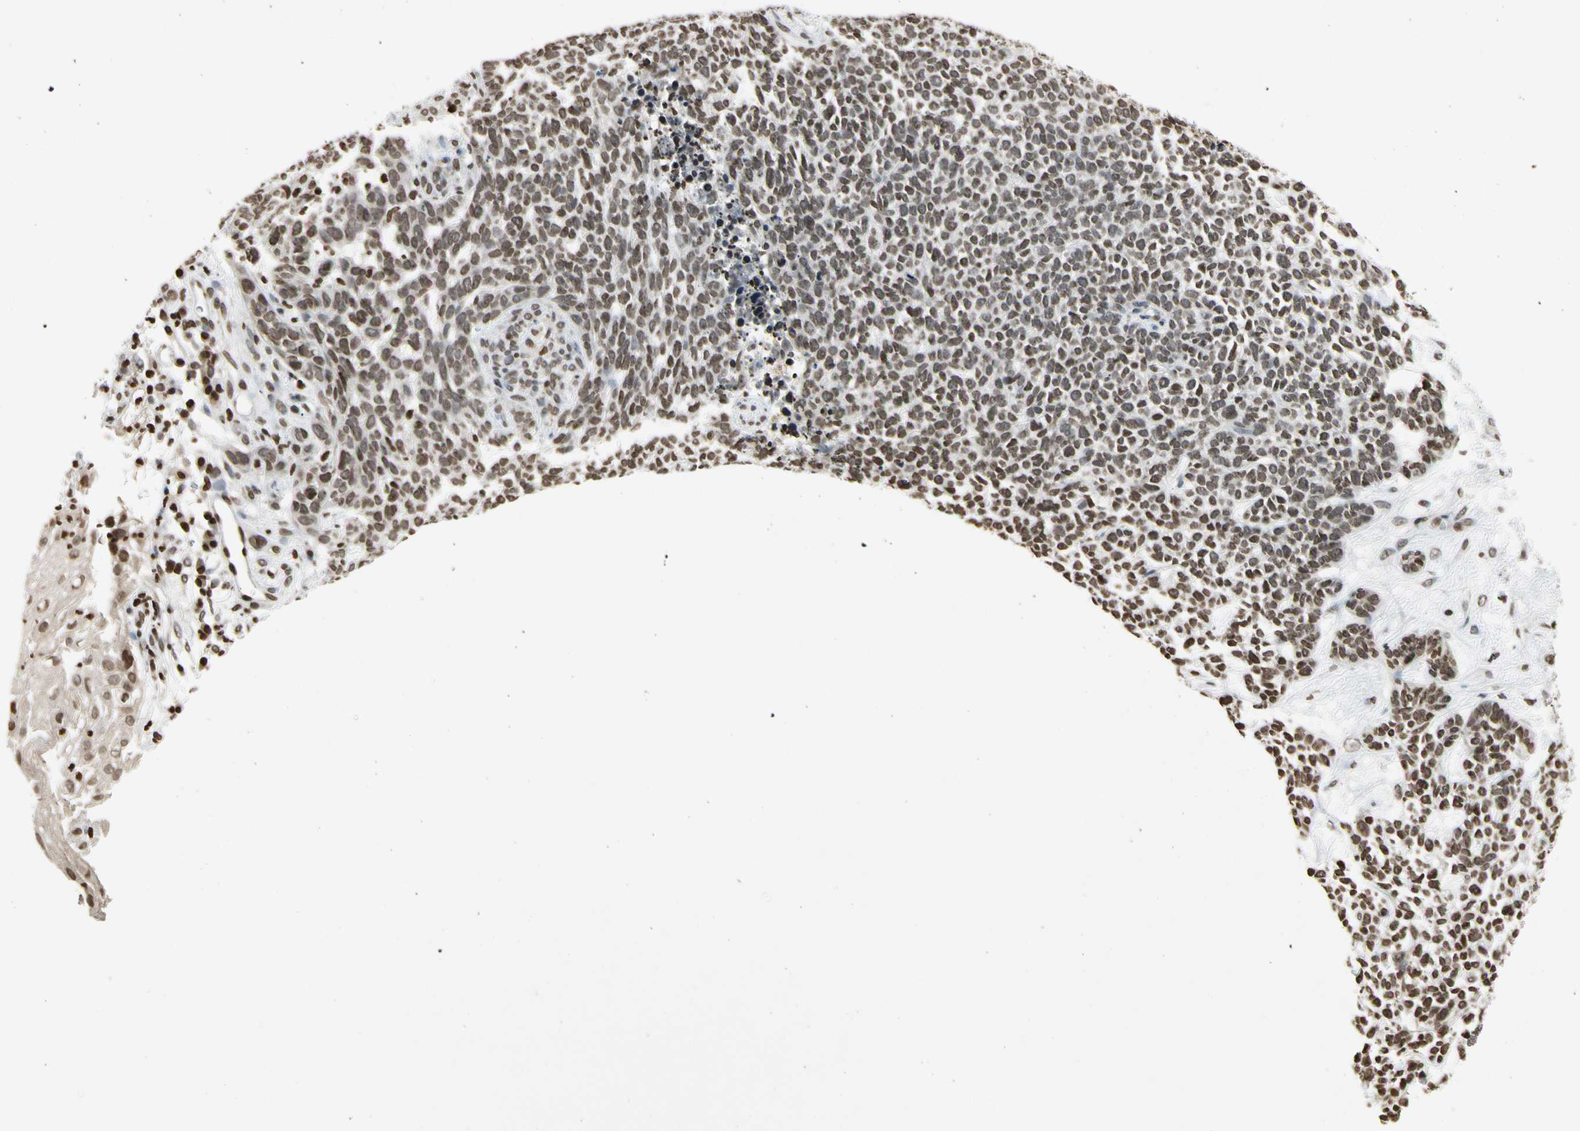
{"staining": {"intensity": "moderate", "quantity": "25%-75%", "location": "nuclear"}, "tissue": "skin cancer", "cell_type": "Tumor cells", "image_type": "cancer", "snomed": [{"axis": "morphology", "description": "Basal cell carcinoma"}, {"axis": "topography", "description": "Skin"}], "caption": "An immunohistochemistry photomicrograph of neoplastic tissue is shown. Protein staining in brown labels moderate nuclear positivity in skin cancer within tumor cells.", "gene": "RORA", "patient": {"sex": "female", "age": 84}}